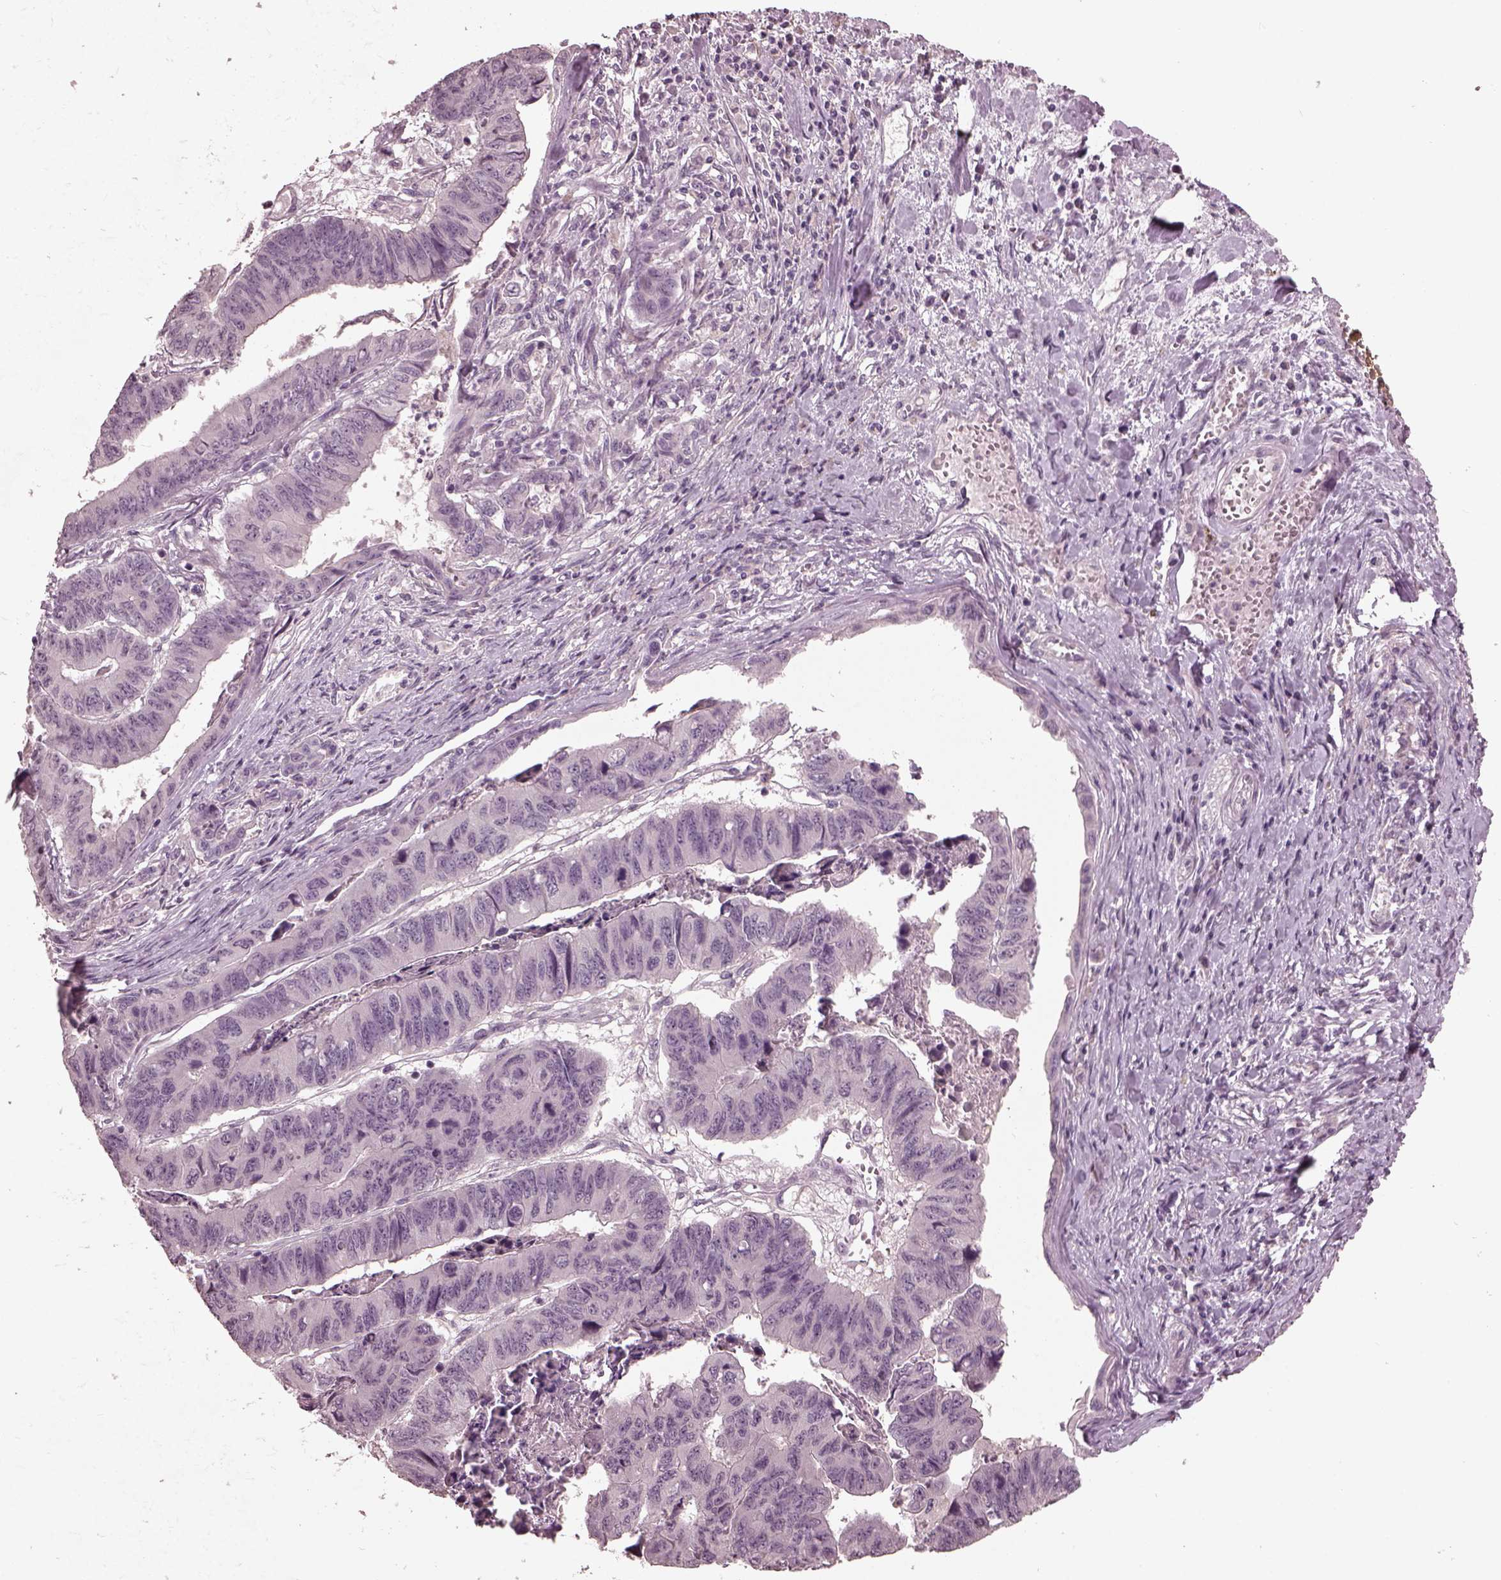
{"staining": {"intensity": "negative", "quantity": "none", "location": "none"}, "tissue": "stomach cancer", "cell_type": "Tumor cells", "image_type": "cancer", "snomed": [{"axis": "morphology", "description": "Adenocarcinoma, NOS"}, {"axis": "topography", "description": "Stomach, lower"}], "caption": "Tumor cells show no significant protein positivity in stomach cancer (adenocarcinoma).", "gene": "RCVRN", "patient": {"sex": "male", "age": 77}}